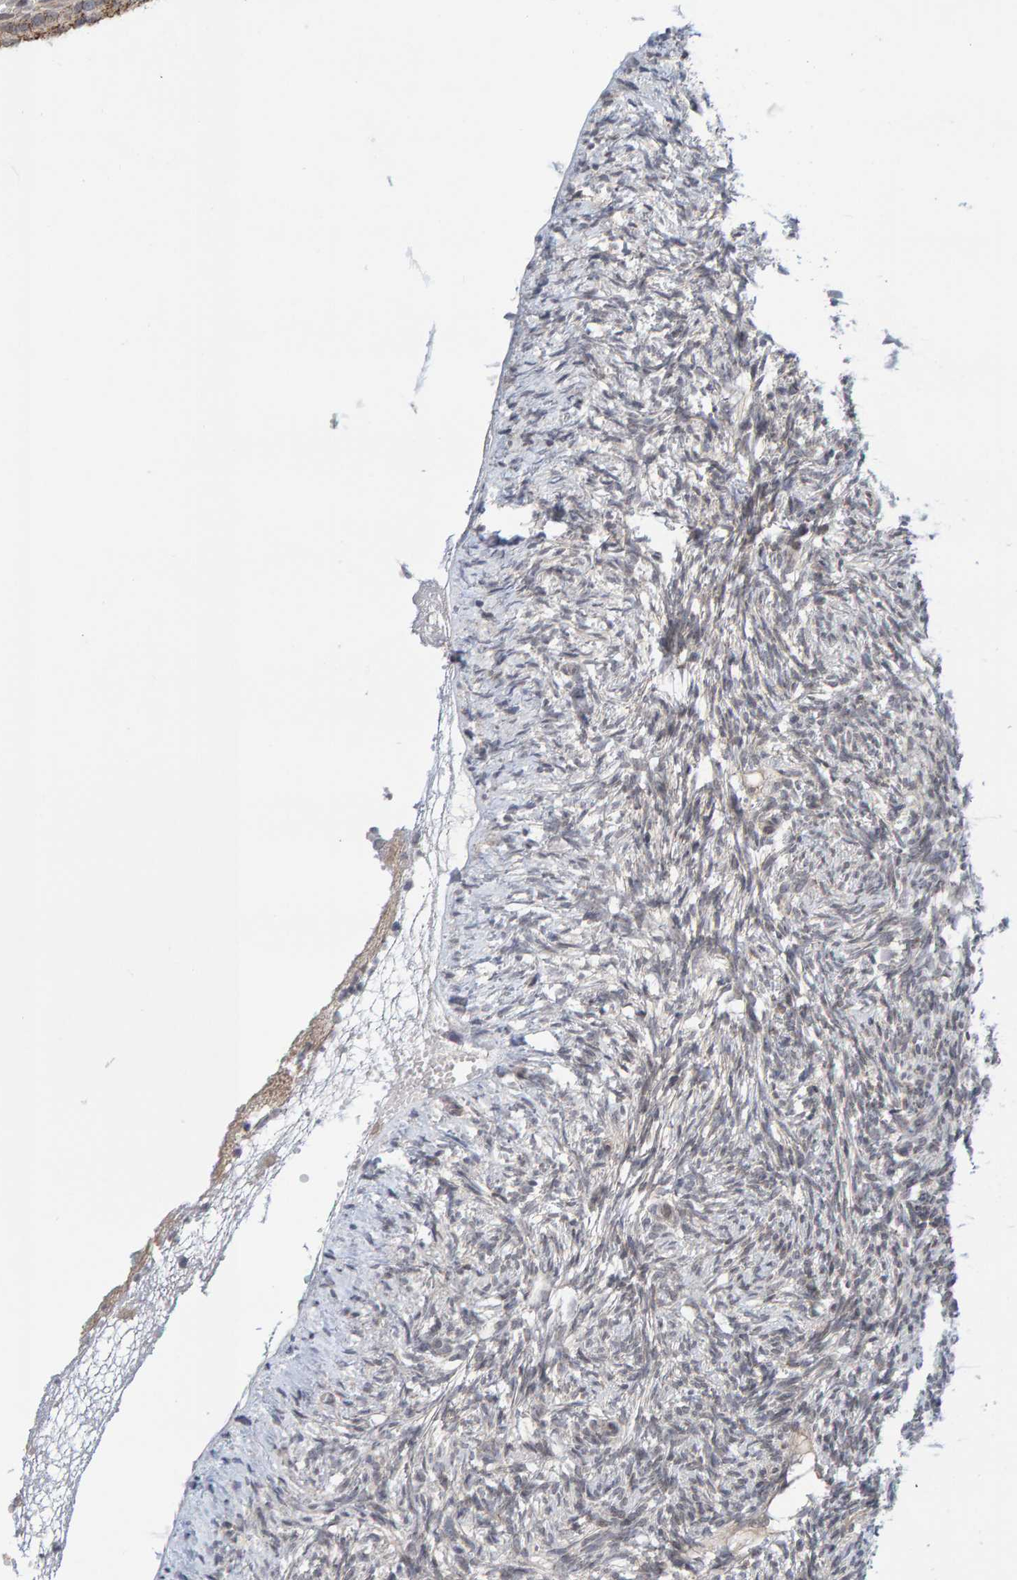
{"staining": {"intensity": "weak", "quantity": "<25%", "location": "cytoplasmic/membranous"}, "tissue": "ovary", "cell_type": "Follicle cells", "image_type": "normal", "snomed": [{"axis": "morphology", "description": "Normal tissue, NOS"}, {"axis": "topography", "description": "Ovary"}], "caption": "The photomicrograph displays no significant positivity in follicle cells of ovary.", "gene": "CDH2", "patient": {"sex": "female", "age": 33}}